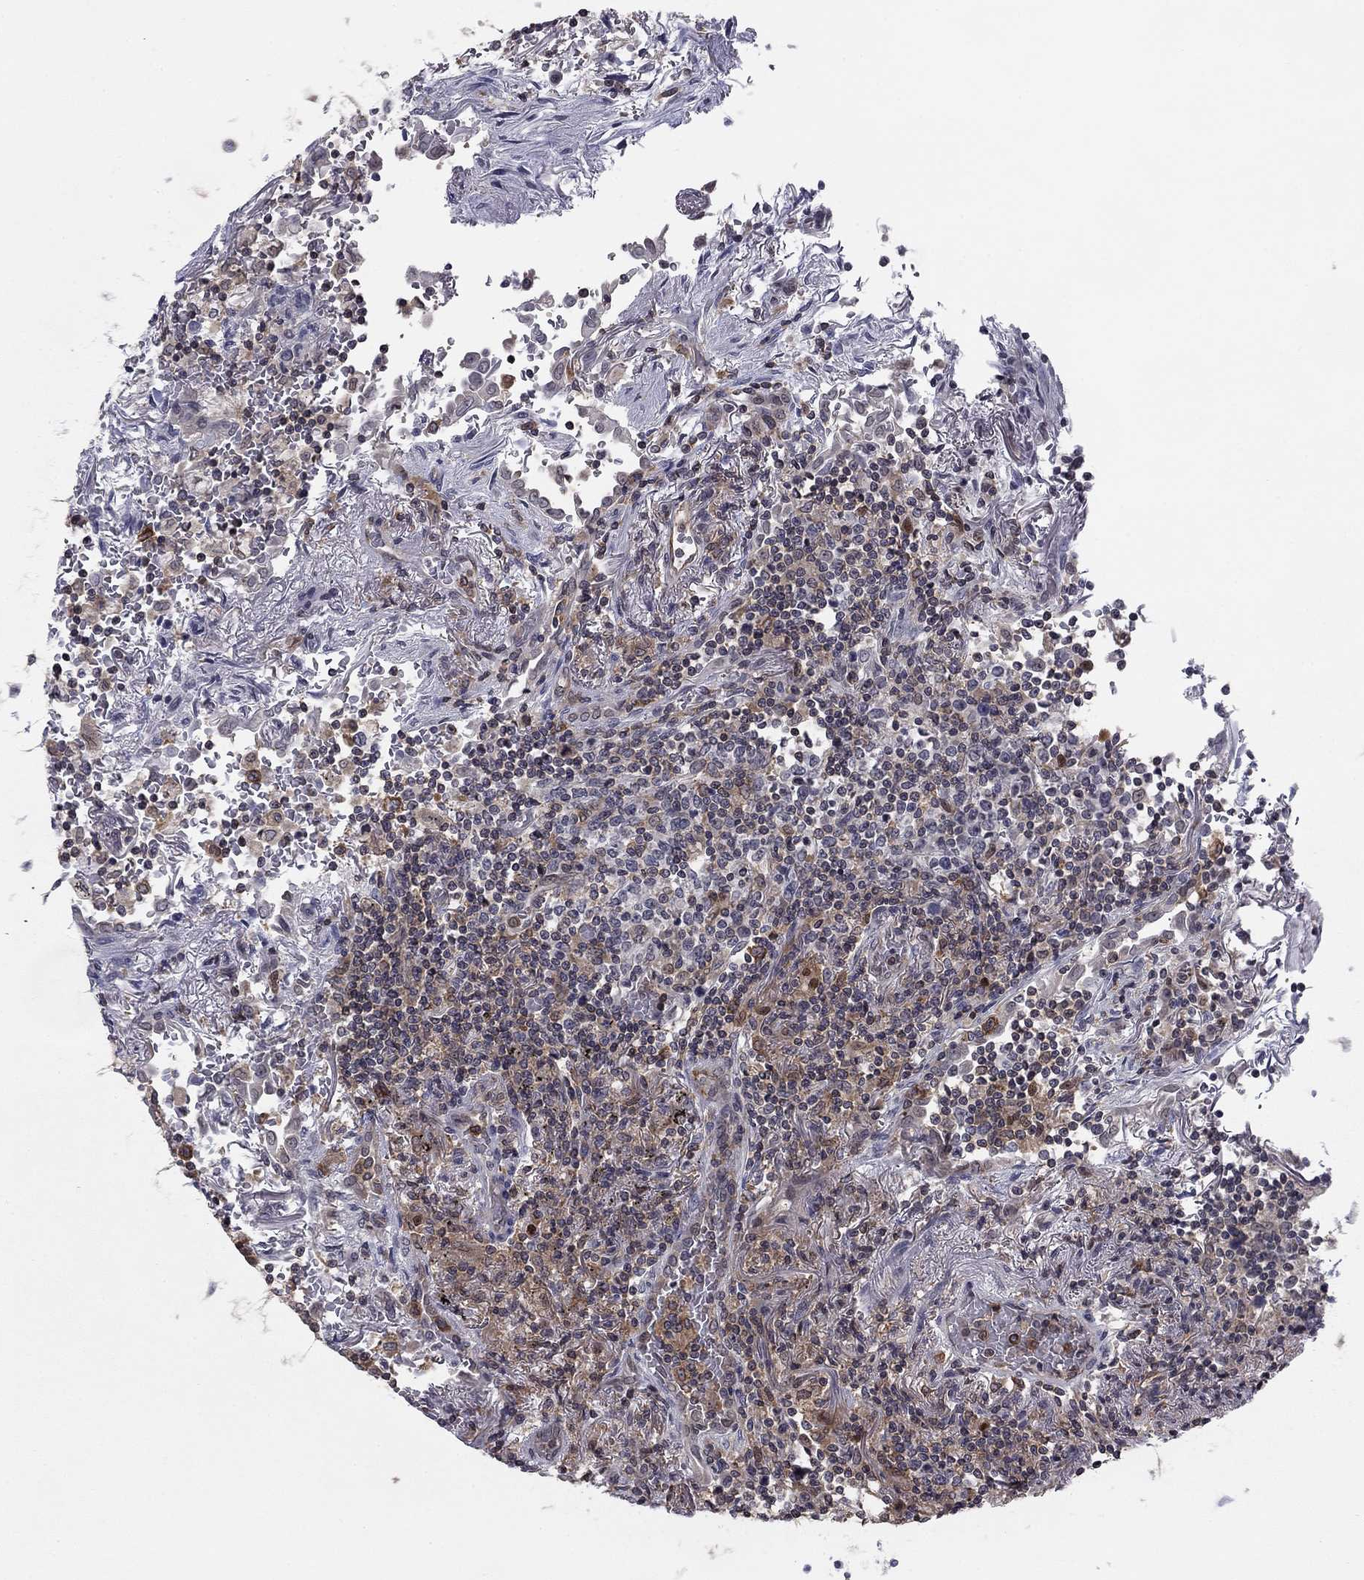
{"staining": {"intensity": "negative", "quantity": "none", "location": "none"}, "tissue": "lymphoma", "cell_type": "Tumor cells", "image_type": "cancer", "snomed": [{"axis": "morphology", "description": "Malignant lymphoma, non-Hodgkin's type, High grade"}, {"axis": "topography", "description": "Lung"}], "caption": "Histopathology image shows no significant protein positivity in tumor cells of high-grade malignant lymphoma, non-Hodgkin's type.", "gene": "PLCB2", "patient": {"sex": "male", "age": 79}}